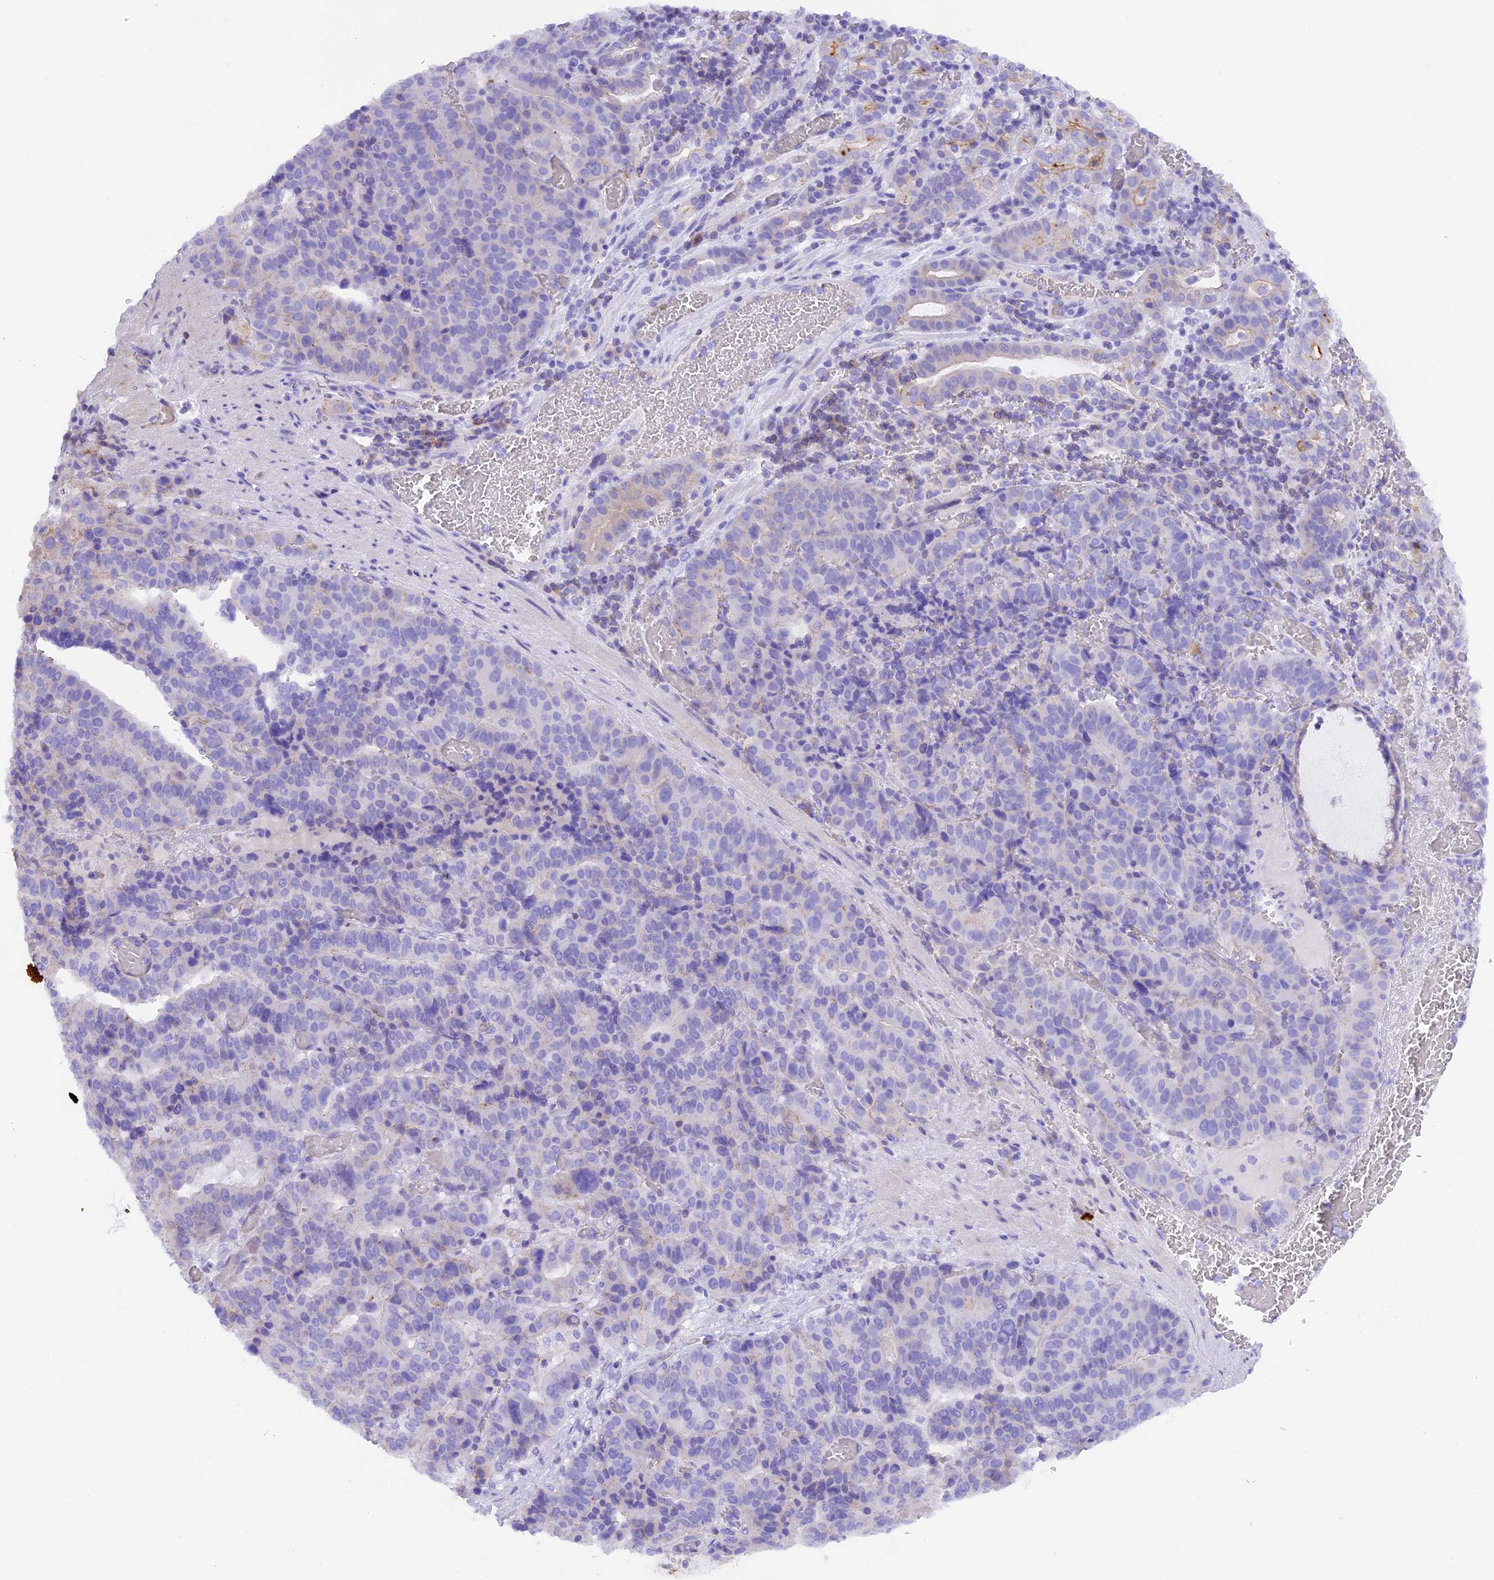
{"staining": {"intensity": "negative", "quantity": "none", "location": "none"}, "tissue": "stomach cancer", "cell_type": "Tumor cells", "image_type": "cancer", "snomed": [{"axis": "morphology", "description": "Adenocarcinoma, NOS"}, {"axis": "topography", "description": "Stomach"}], "caption": "Micrograph shows no protein positivity in tumor cells of adenocarcinoma (stomach) tissue.", "gene": "FAM193A", "patient": {"sex": "male", "age": 48}}